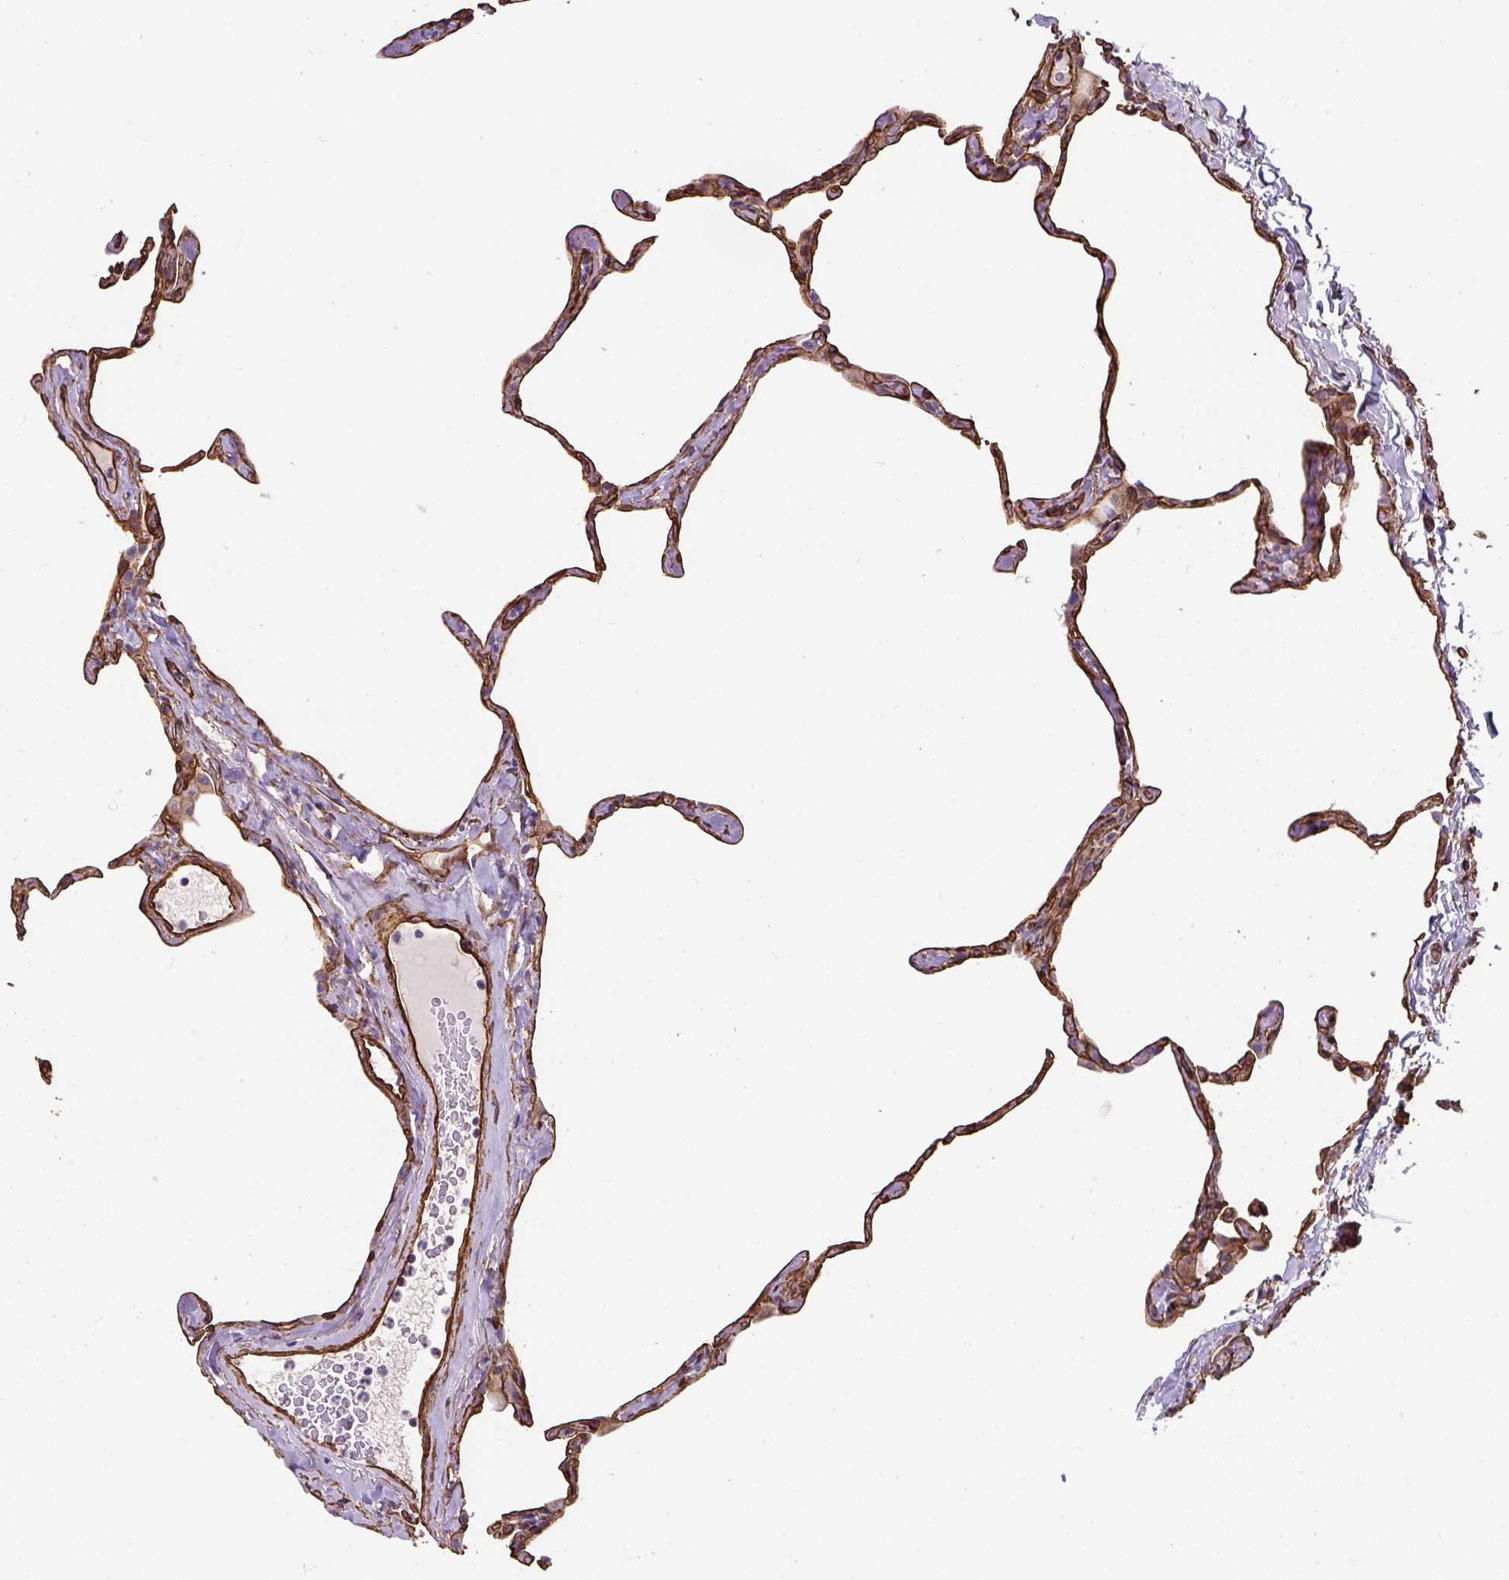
{"staining": {"intensity": "moderate", "quantity": ">75%", "location": "cytoplasmic/membranous"}, "tissue": "lung", "cell_type": "Alveolar cells", "image_type": "normal", "snomed": [{"axis": "morphology", "description": "Normal tissue, NOS"}, {"axis": "topography", "description": "Lung"}], "caption": "An IHC image of normal tissue is shown. Protein staining in brown shows moderate cytoplasmic/membranous positivity in lung within alveolar cells.", "gene": "ANKUB1", "patient": {"sex": "male", "age": 65}}